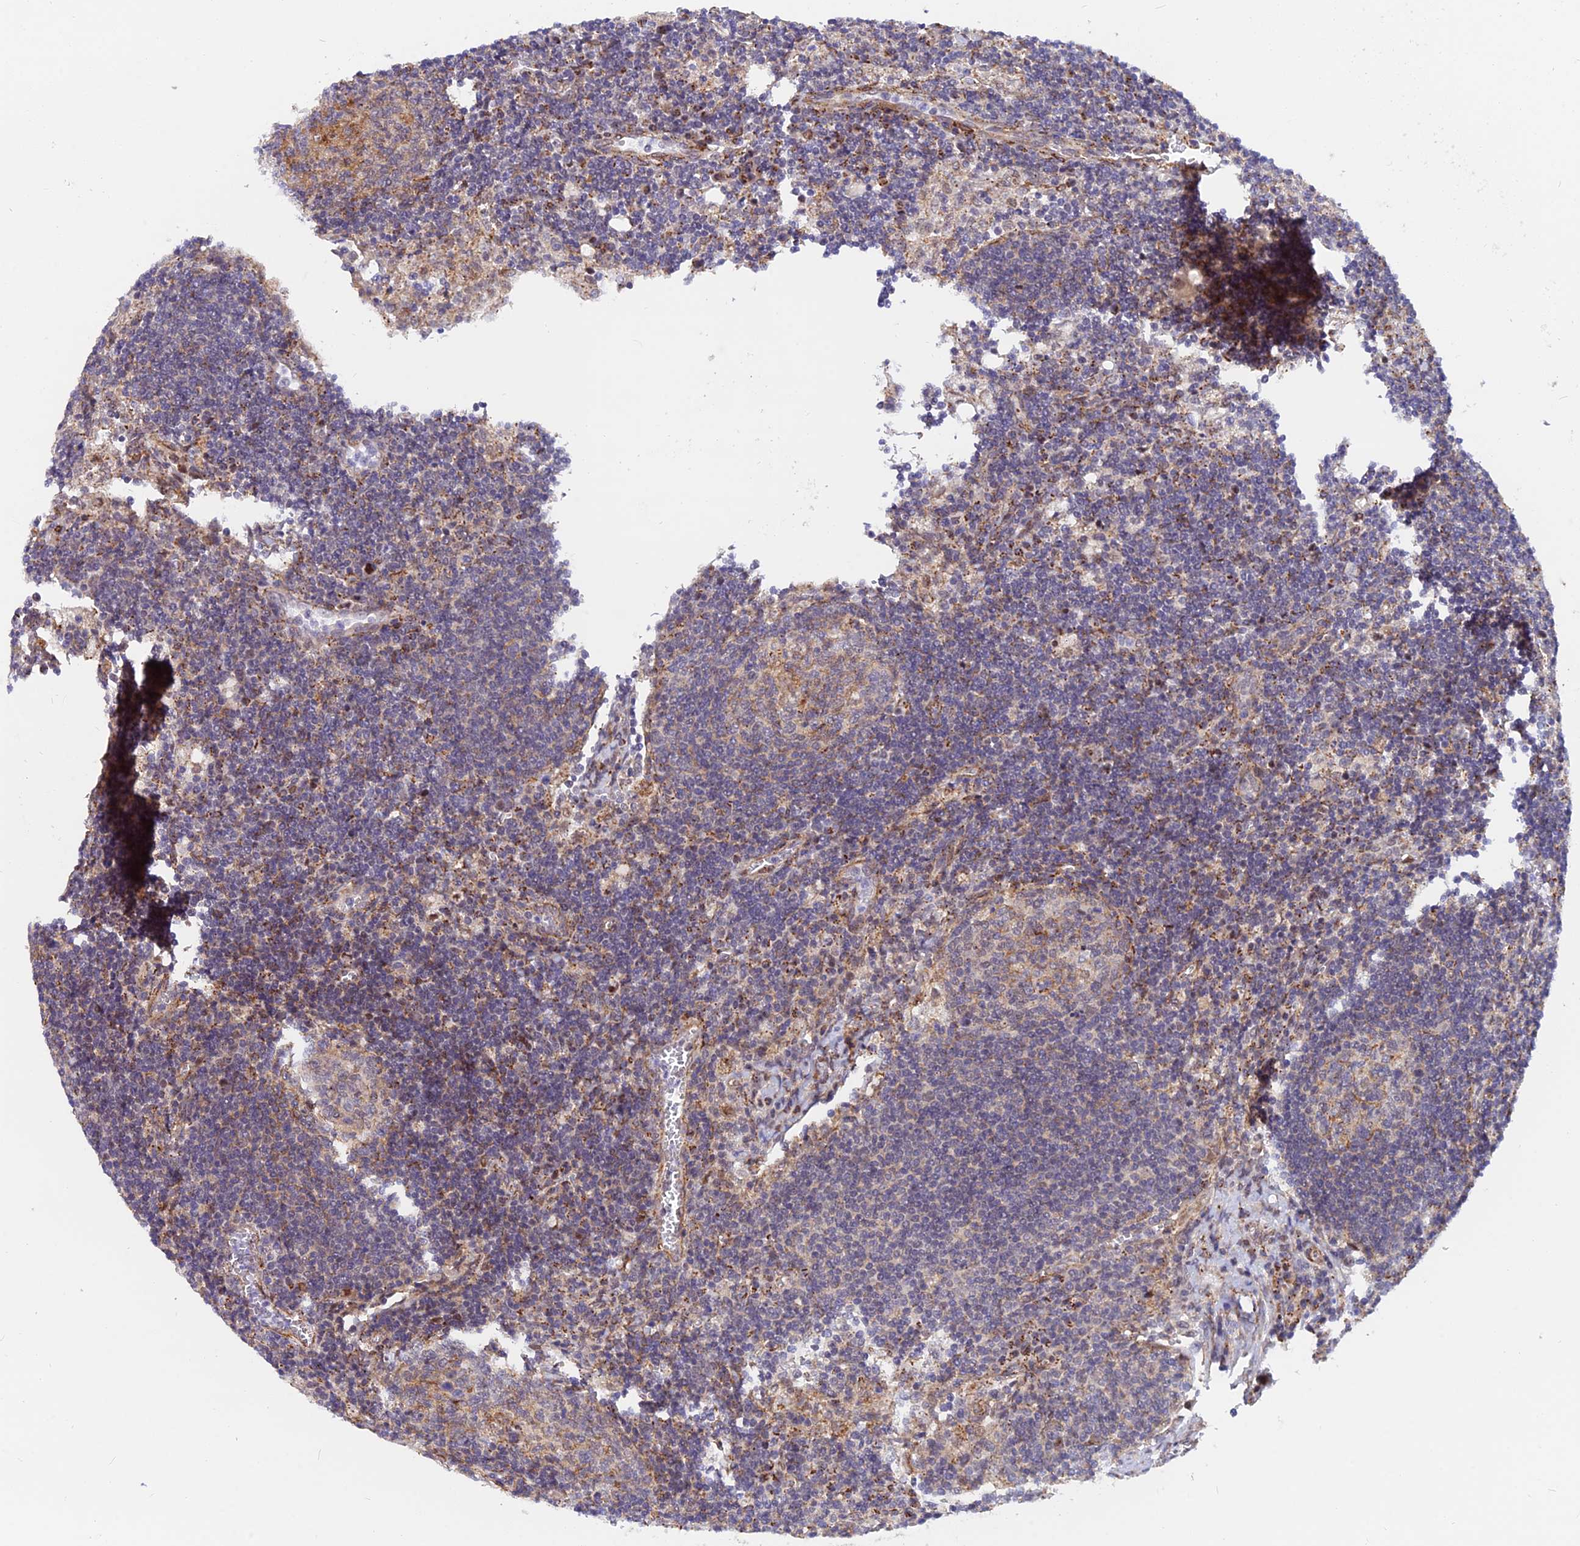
{"staining": {"intensity": "weak", "quantity": "<25%", "location": "cytoplasmic/membranous"}, "tissue": "lymph node", "cell_type": "Germinal center cells", "image_type": "normal", "snomed": [{"axis": "morphology", "description": "Normal tissue, NOS"}, {"axis": "topography", "description": "Lymph node"}], "caption": "Immunohistochemistry histopathology image of normal lymph node stained for a protein (brown), which shows no staining in germinal center cells. (DAB immunohistochemistry visualized using brightfield microscopy, high magnification).", "gene": "VSTM2L", "patient": {"sex": "female", "age": 73}}